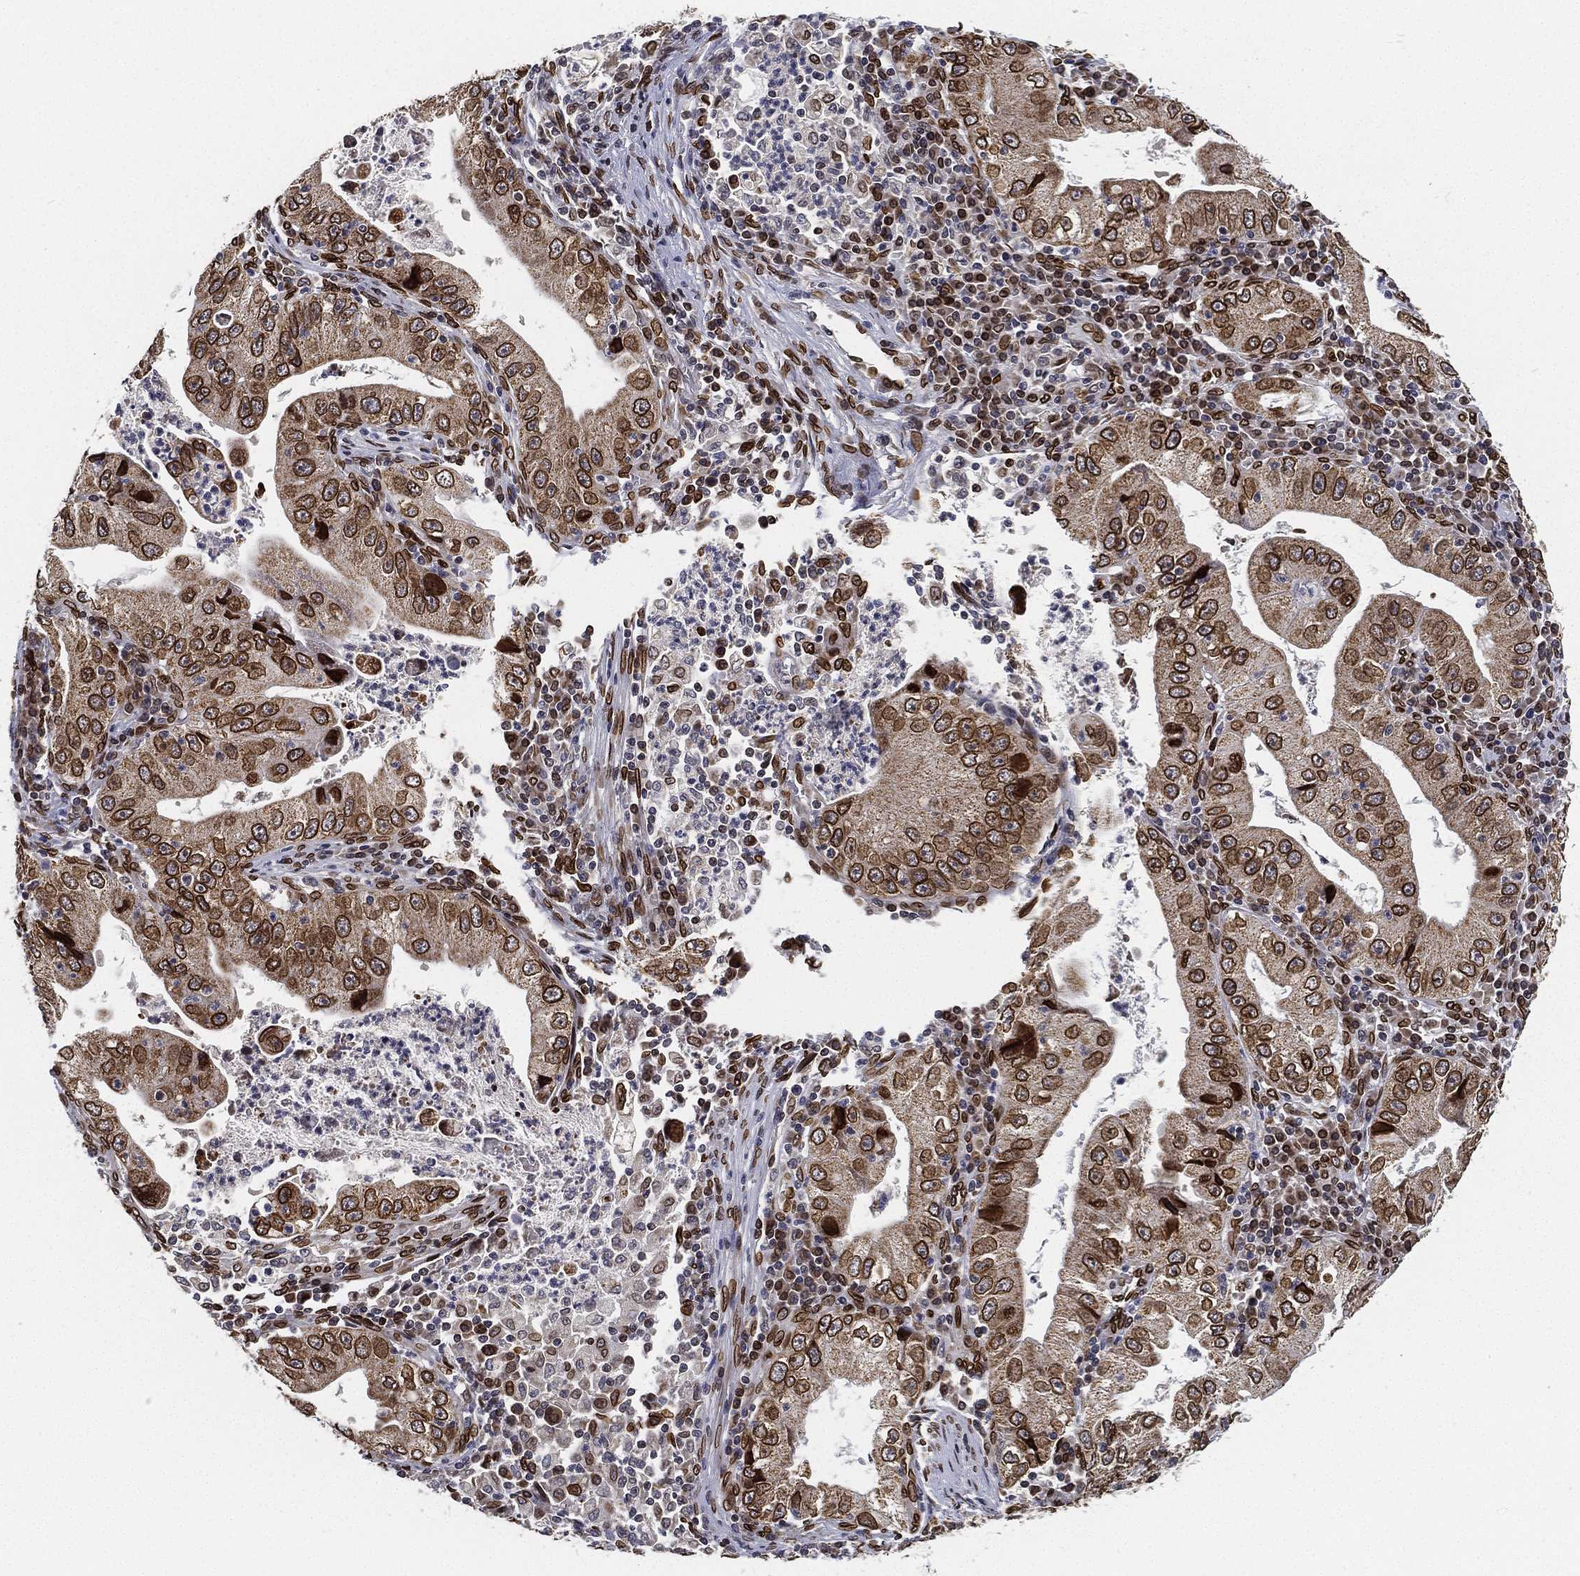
{"staining": {"intensity": "strong", "quantity": ">75%", "location": "cytoplasmic/membranous,nuclear"}, "tissue": "stomach cancer", "cell_type": "Tumor cells", "image_type": "cancer", "snomed": [{"axis": "morphology", "description": "Adenocarcinoma, NOS"}, {"axis": "topography", "description": "Stomach"}], "caption": "Stomach adenocarcinoma stained for a protein shows strong cytoplasmic/membranous and nuclear positivity in tumor cells. (brown staining indicates protein expression, while blue staining denotes nuclei).", "gene": "PALB2", "patient": {"sex": "male", "age": 76}}